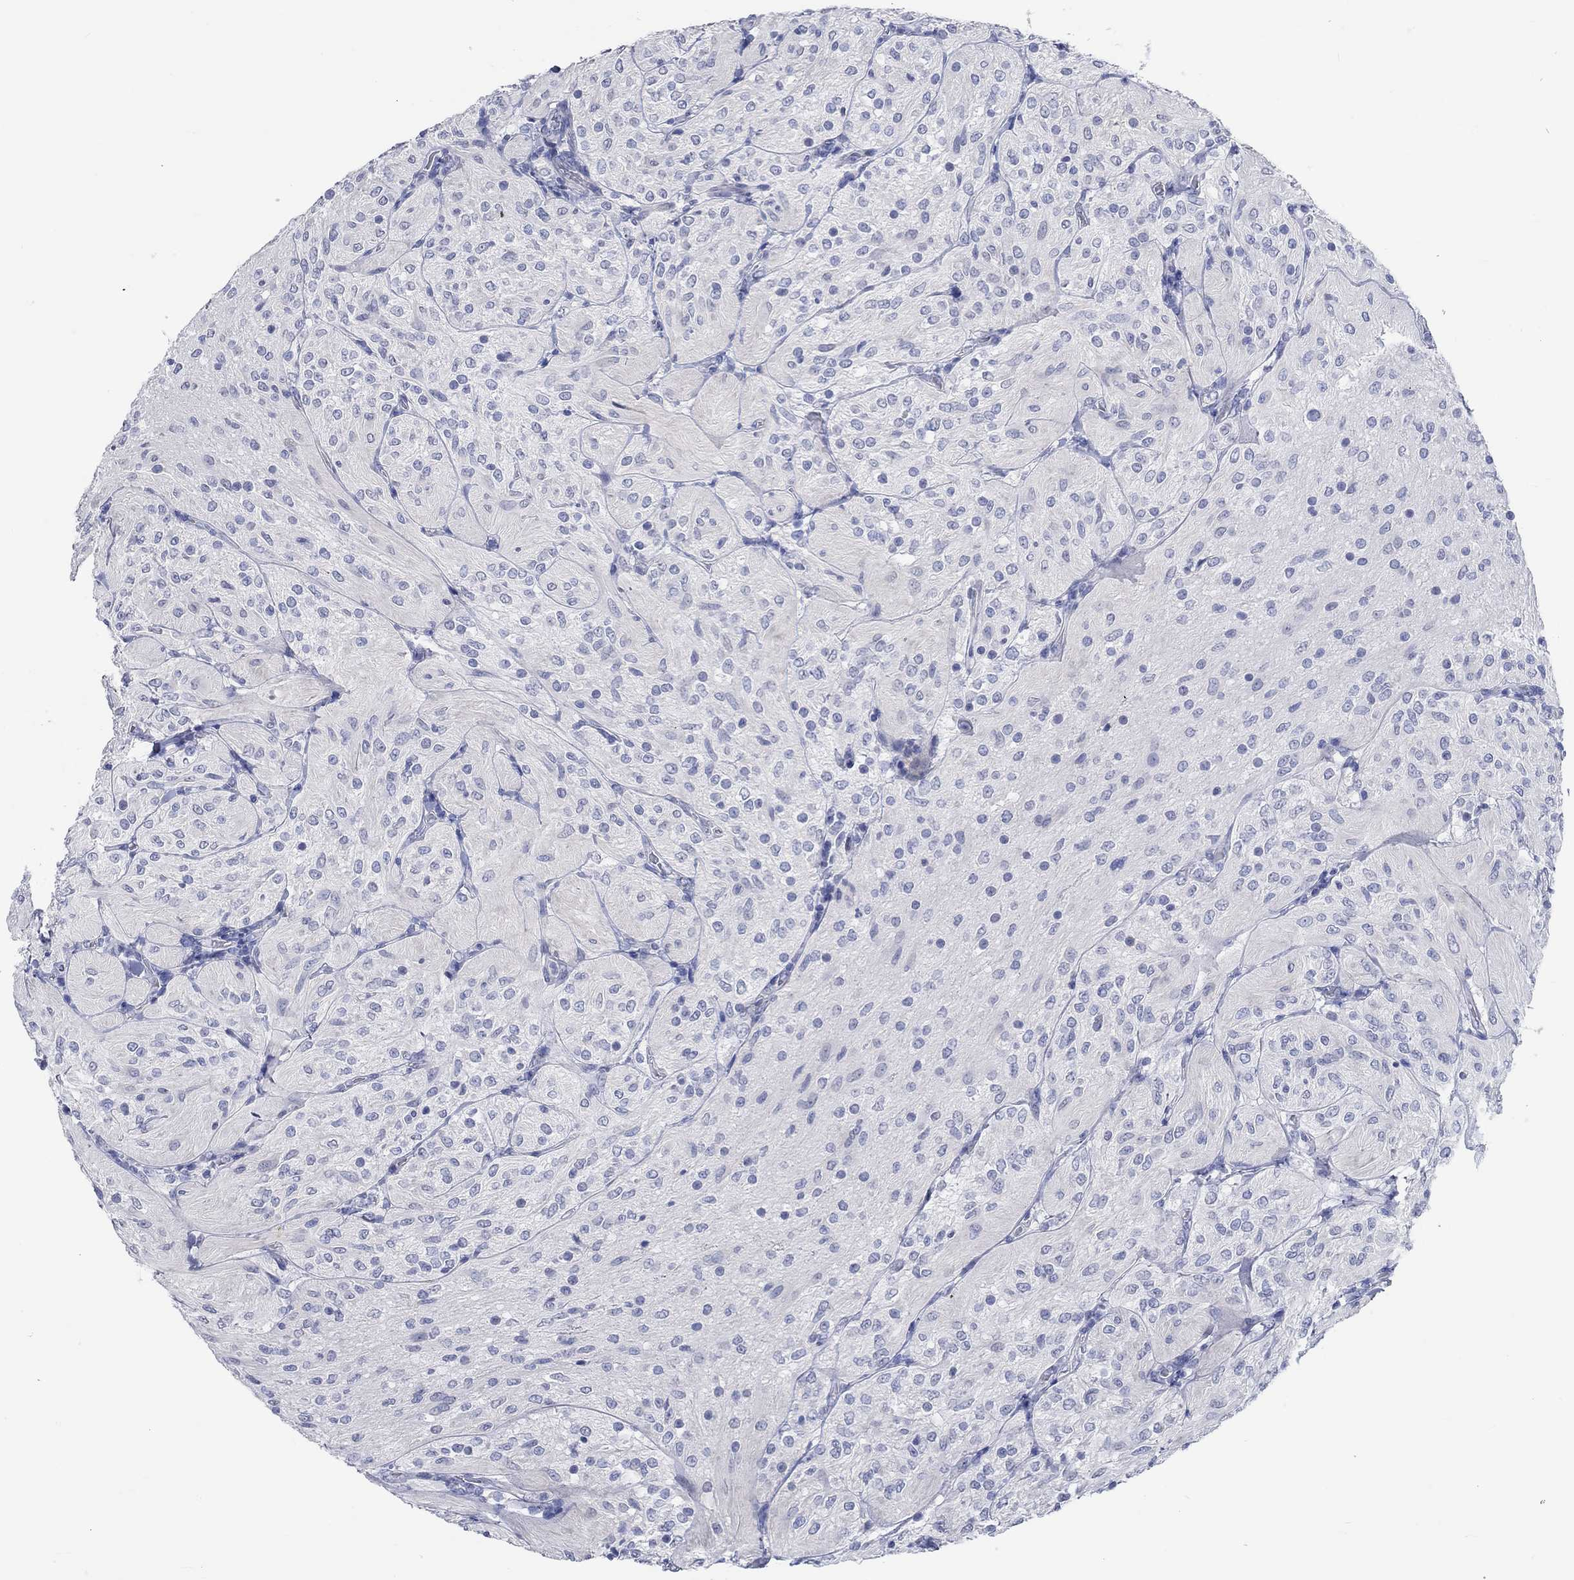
{"staining": {"intensity": "negative", "quantity": "none", "location": "none"}, "tissue": "glioma", "cell_type": "Tumor cells", "image_type": "cancer", "snomed": [{"axis": "morphology", "description": "Glioma, malignant, Low grade"}, {"axis": "topography", "description": "Brain"}], "caption": "There is no significant staining in tumor cells of malignant glioma (low-grade).", "gene": "C4orf47", "patient": {"sex": "male", "age": 3}}